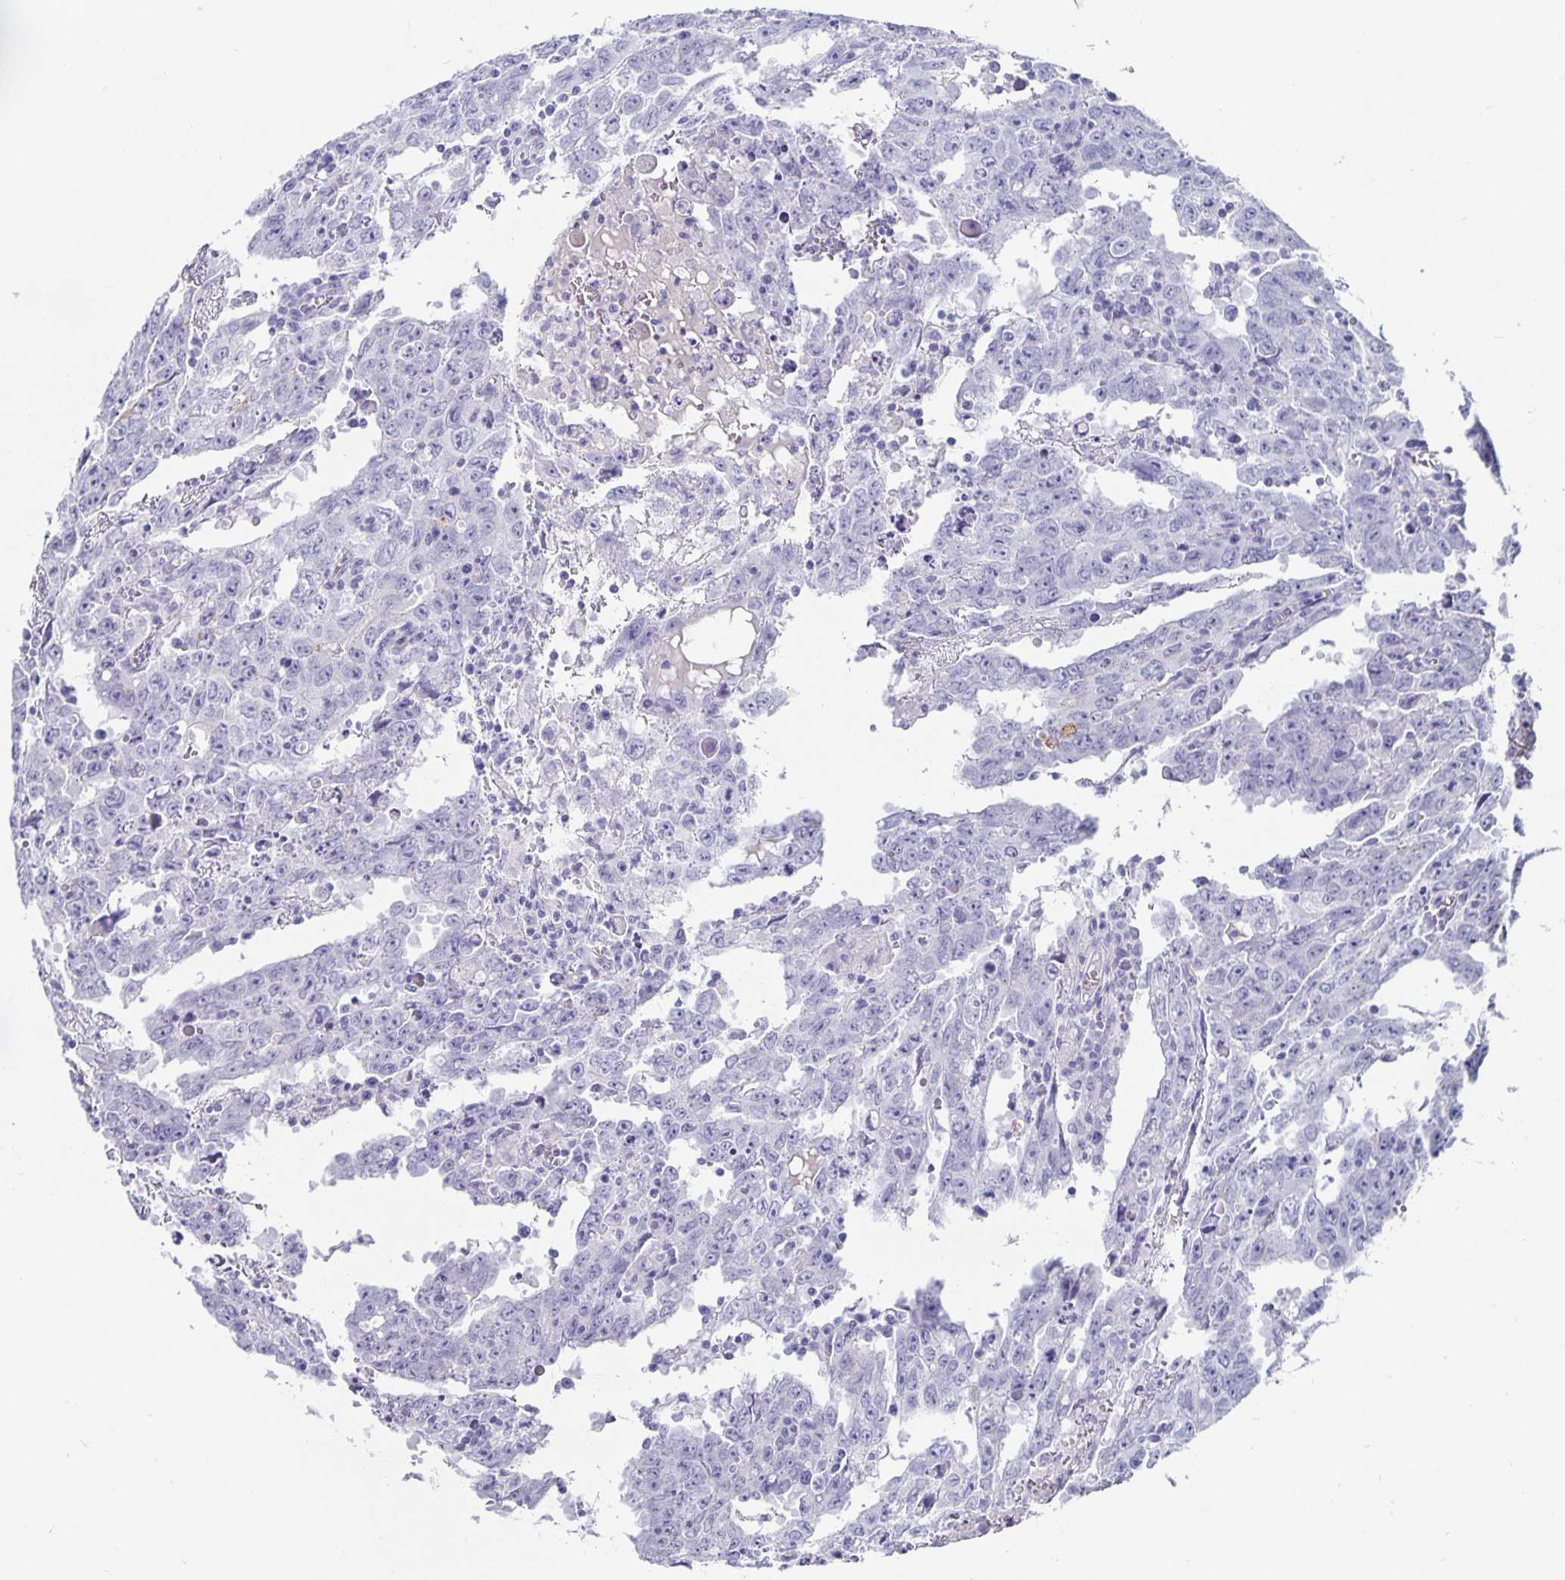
{"staining": {"intensity": "negative", "quantity": "none", "location": "none"}, "tissue": "testis cancer", "cell_type": "Tumor cells", "image_type": "cancer", "snomed": [{"axis": "morphology", "description": "Carcinoma, Embryonal, NOS"}, {"axis": "topography", "description": "Testis"}], "caption": "Tumor cells show no significant positivity in testis cancer (embryonal carcinoma).", "gene": "CHGA", "patient": {"sex": "male", "age": 22}}